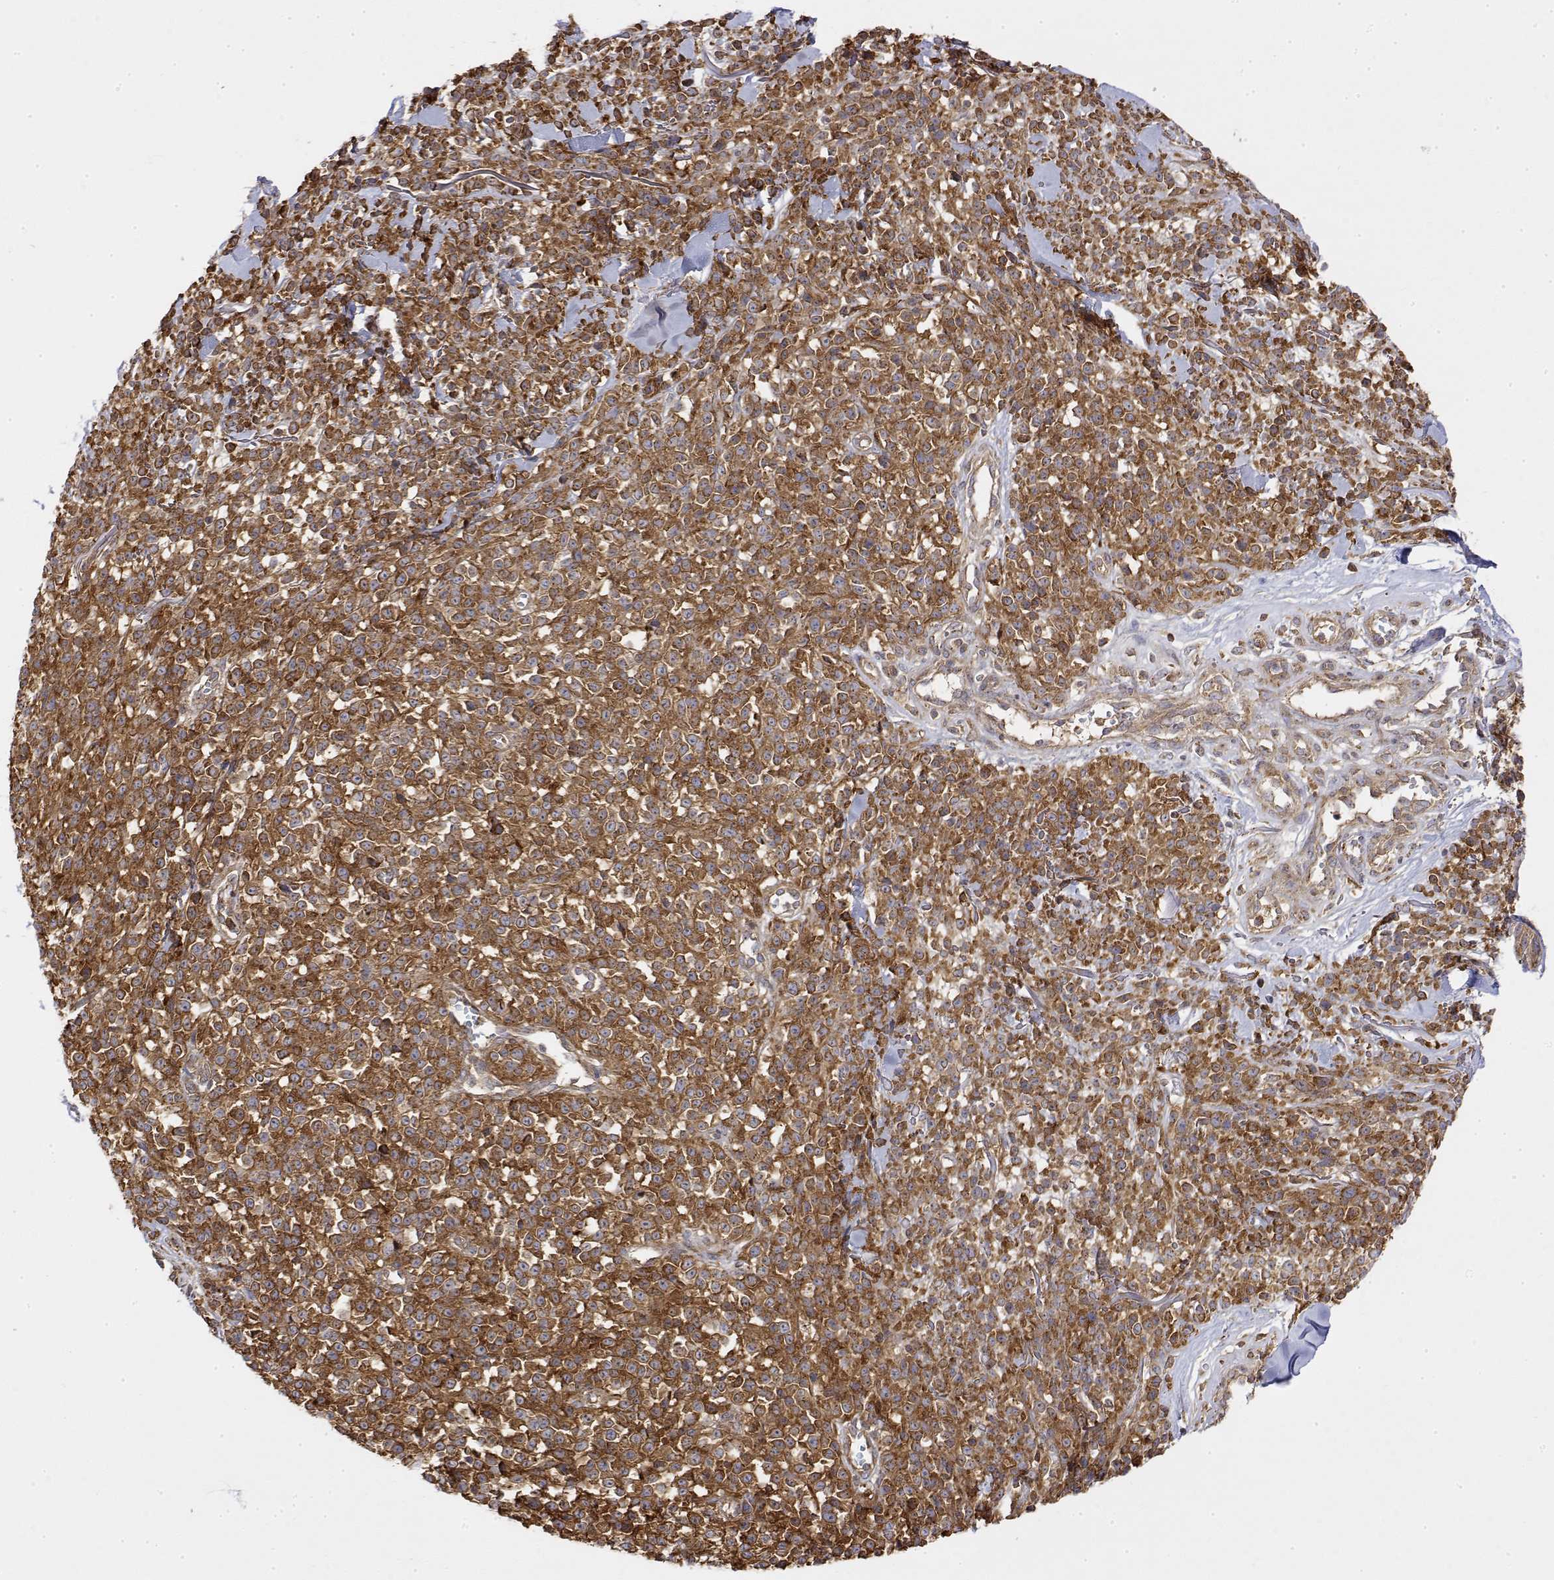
{"staining": {"intensity": "strong", "quantity": ">75%", "location": "cytoplasmic/membranous"}, "tissue": "melanoma", "cell_type": "Tumor cells", "image_type": "cancer", "snomed": [{"axis": "morphology", "description": "Malignant melanoma, NOS"}, {"axis": "topography", "description": "Skin"}, {"axis": "topography", "description": "Skin of trunk"}], "caption": "Malignant melanoma stained for a protein reveals strong cytoplasmic/membranous positivity in tumor cells.", "gene": "PACSIN2", "patient": {"sex": "male", "age": 74}}